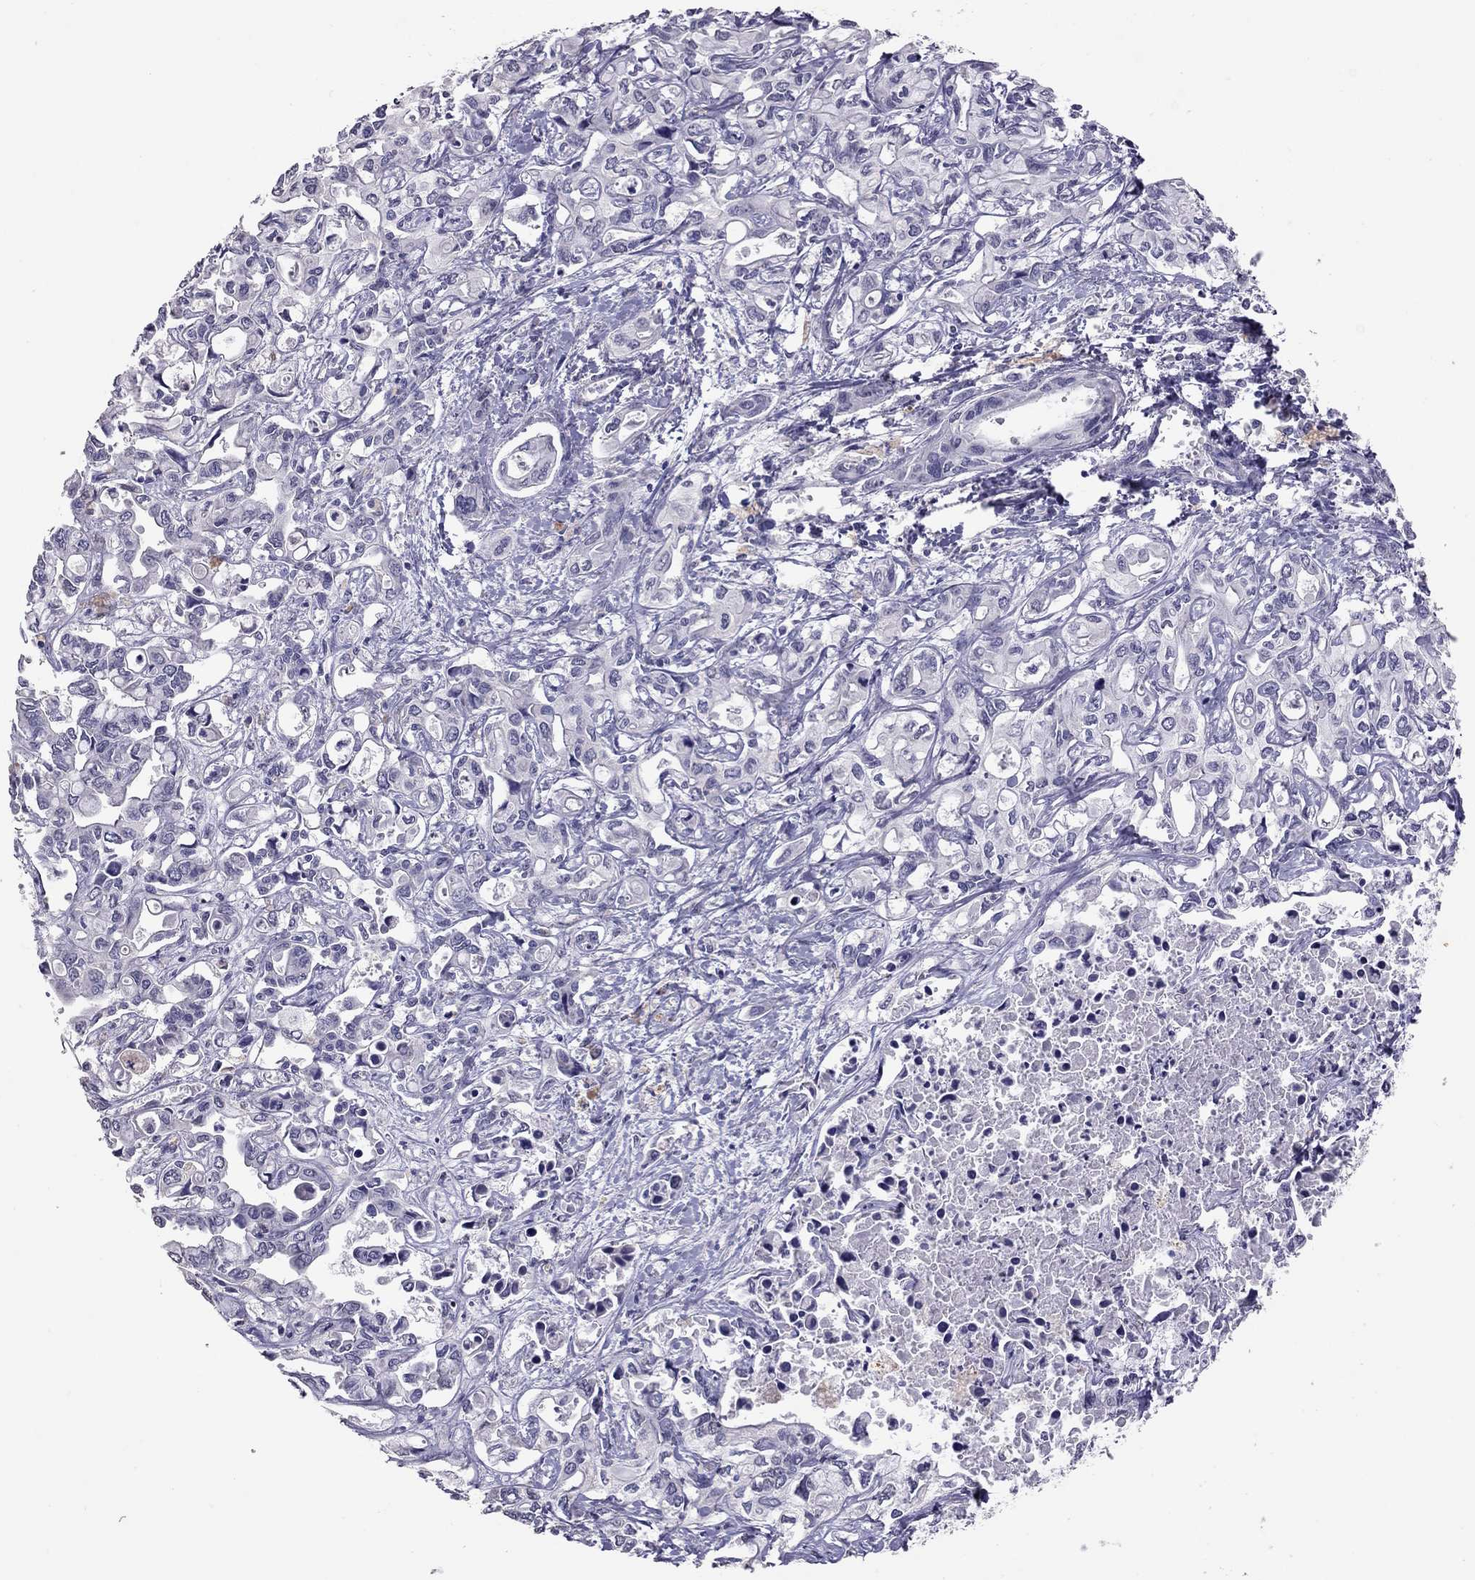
{"staining": {"intensity": "negative", "quantity": "none", "location": "none"}, "tissue": "liver cancer", "cell_type": "Tumor cells", "image_type": "cancer", "snomed": [{"axis": "morphology", "description": "Cholangiocarcinoma"}, {"axis": "topography", "description": "Liver"}], "caption": "The immunohistochemistry (IHC) micrograph has no significant positivity in tumor cells of liver cancer tissue.", "gene": "PSMB11", "patient": {"sex": "female", "age": 64}}